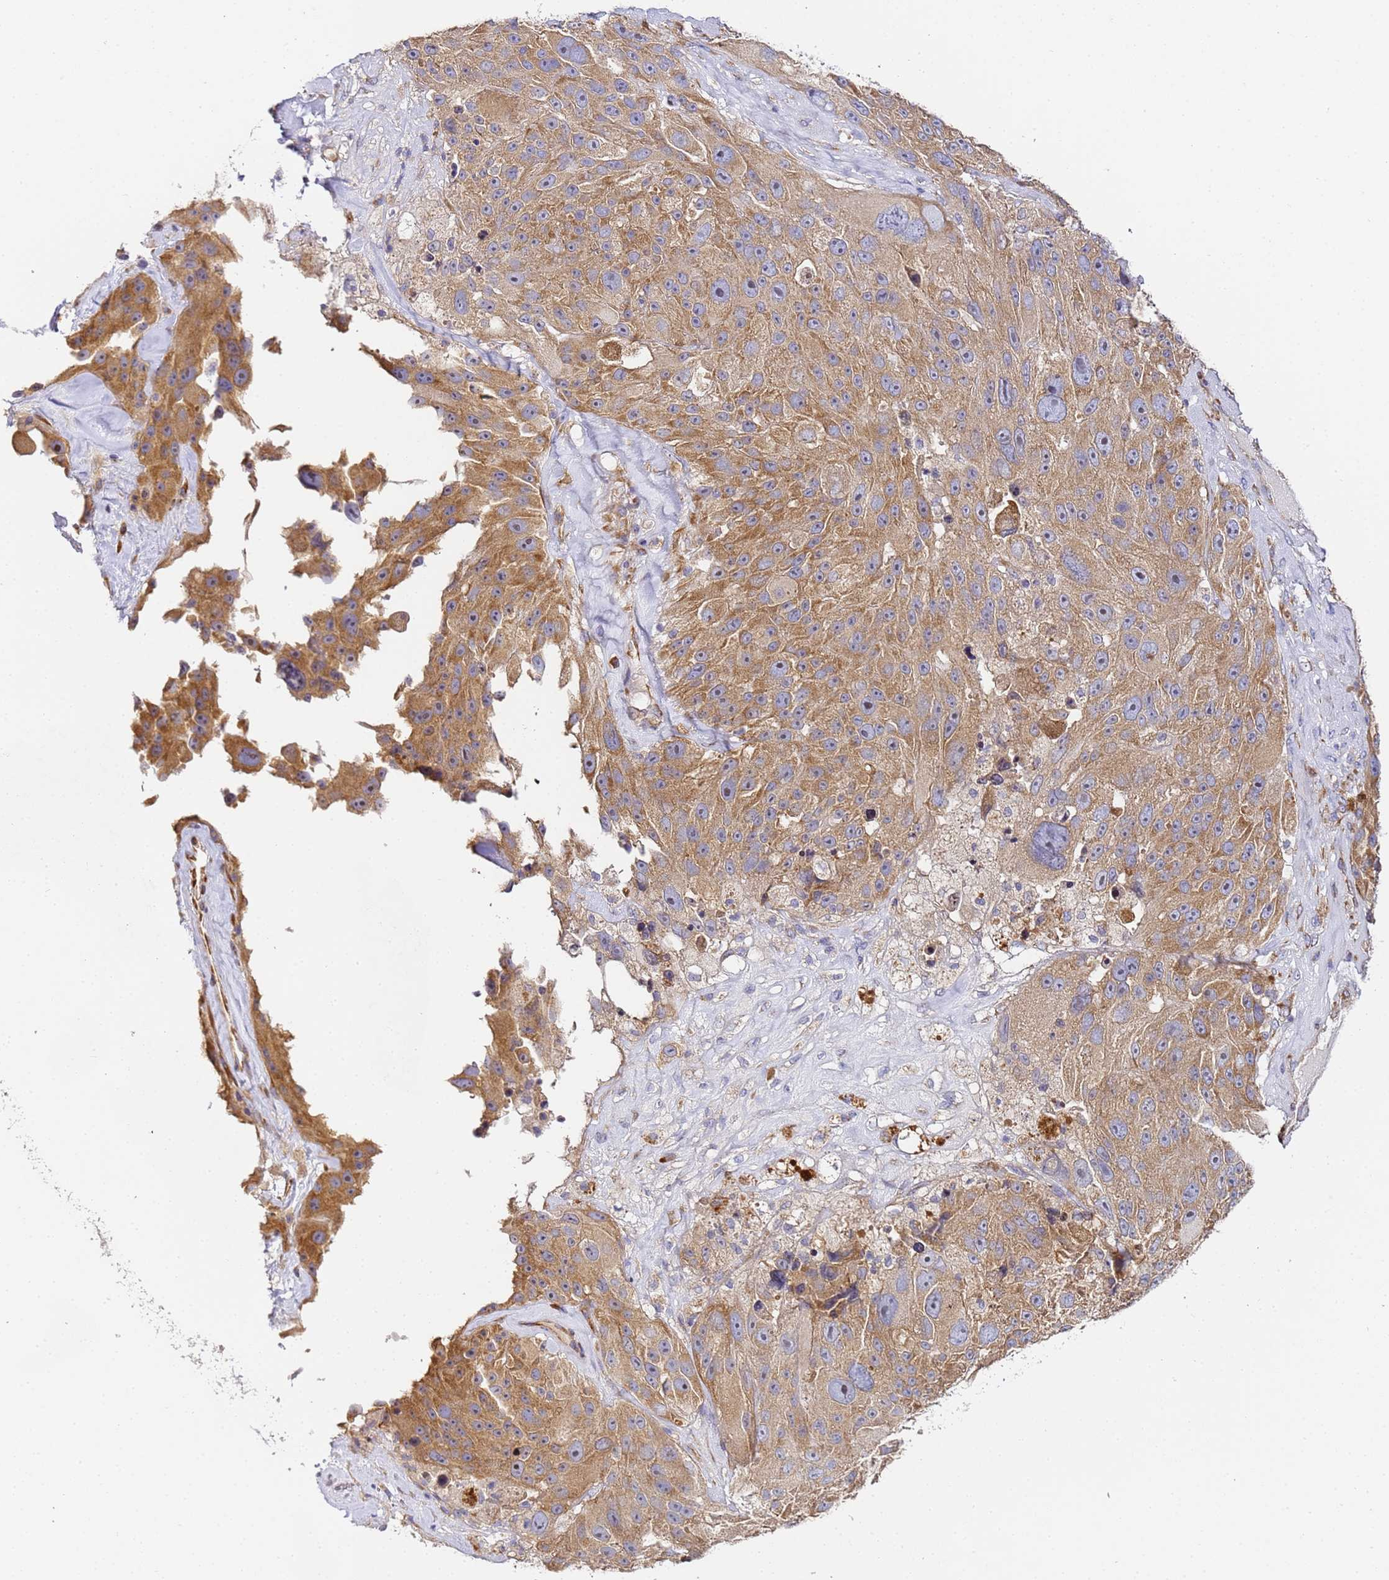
{"staining": {"intensity": "strong", "quantity": ">75%", "location": "cytoplasmic/membranous"}, "tissue": "melanoma", "cell_type": "Tumor cells", "image_type": "cancer", "snomed": [{"axis": "morphology", "description": "Malignant melanoma, Metastatic site"}, {"axis": "topography", "description": "Lymph node"}], "caption": "Strong cytoplasmic/membranous protein expression is seen in approximately >75% of tumor cells in melanoma.", "gene": "RPL13A", "patient": {"sex": "male", "age": 62}}